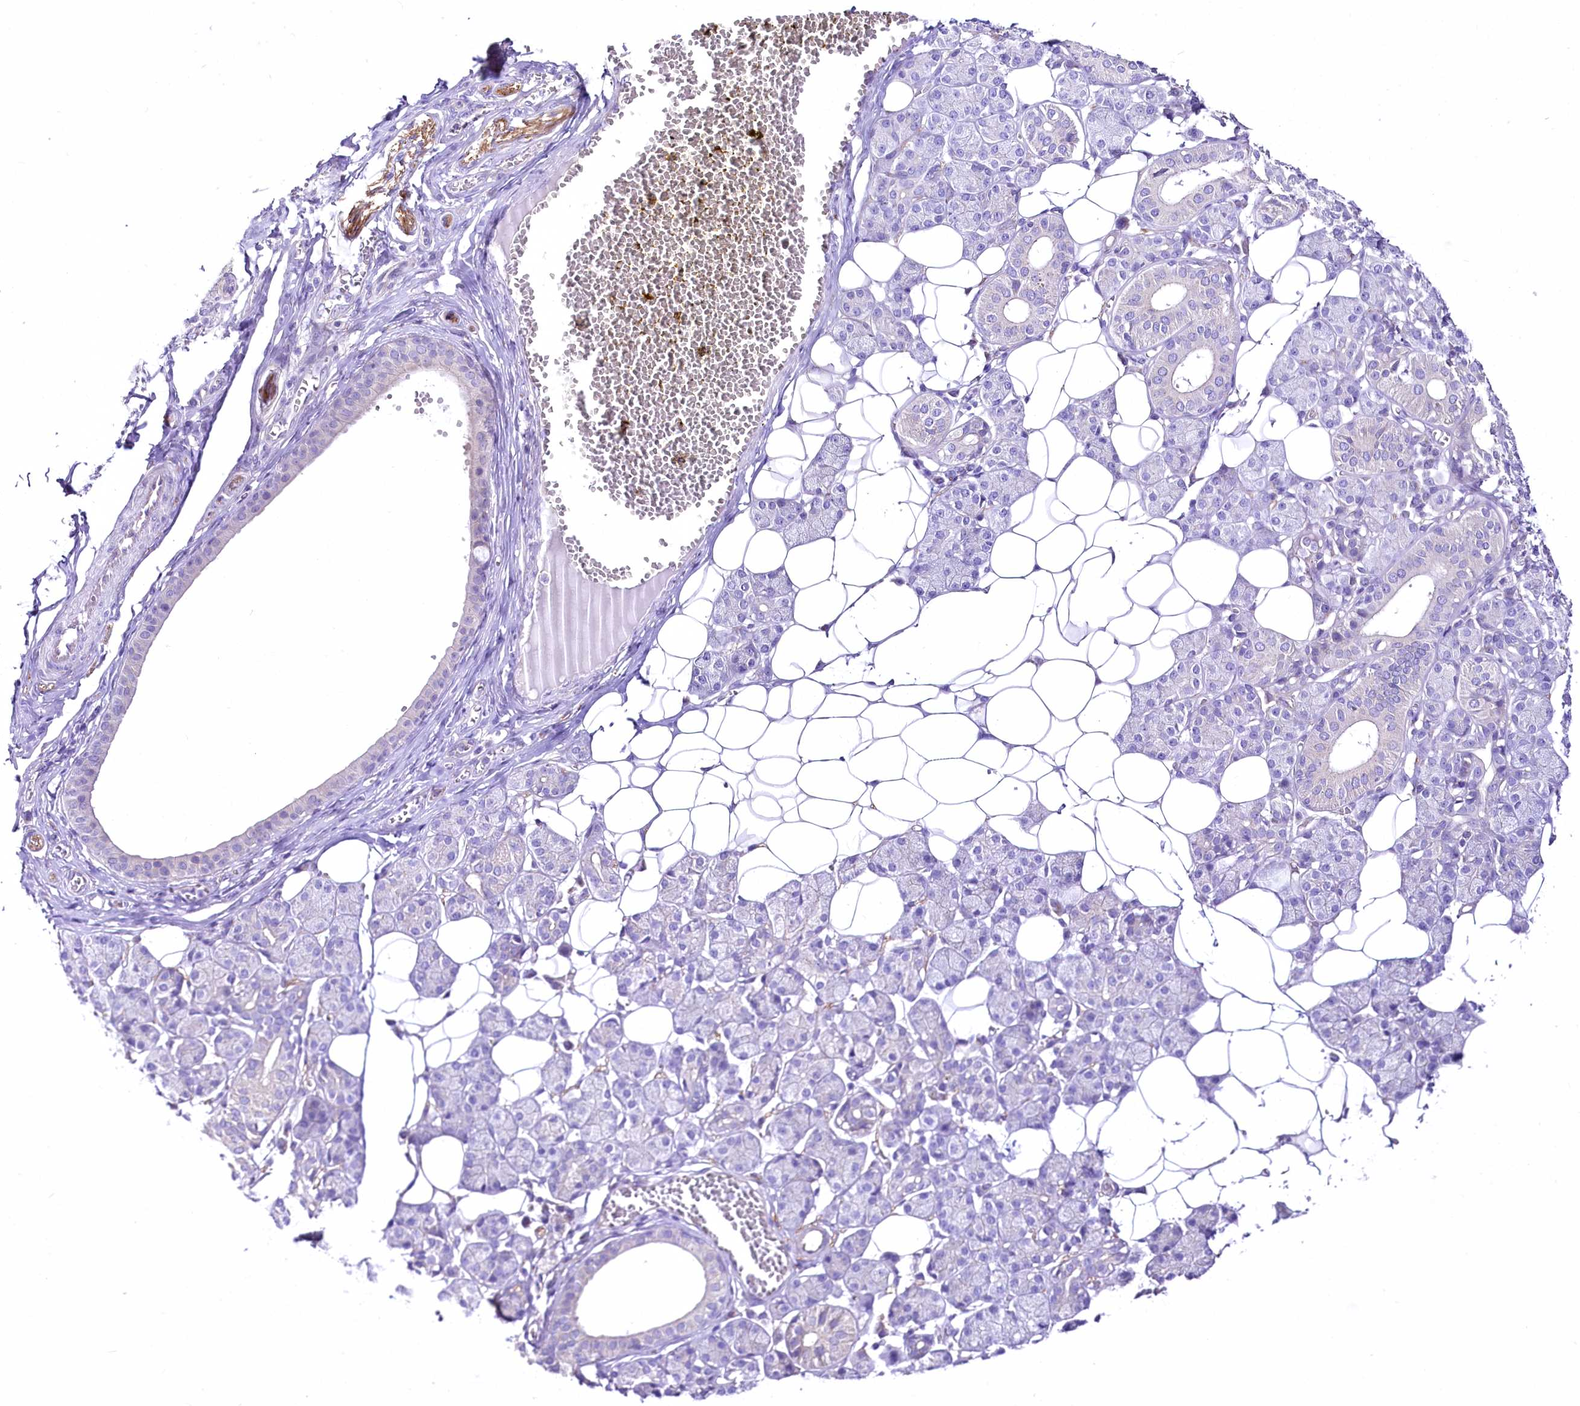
{"staining": {"intensity": "weak", "quantity": "<25%", "location": "cytoplasmic/membranous"}, "tissue": "salivary gland", "cell_type": "Glandular cells", "image_type": "normal", "snomed": [{"axis": "morphology", "description": "Normal tissue, NOS"}, {"axis": "topography", "description": "Salivary gland"}], "caption": "High magnification brightfield microscopy of unremarkable salivary gland stained with DAB (brown) and counterstained with hematoxylin (blue): glandular cells show no significant positivity. (Stains: DAB (3,3'-diaminobenzidine) immunohistochemistry (IHC) with hematoxylin counter stain, Microscopy: brightfield microscopy at high magnification).", "gene": "LRRC34", "patient": {"sex": "female", "age": 33}}